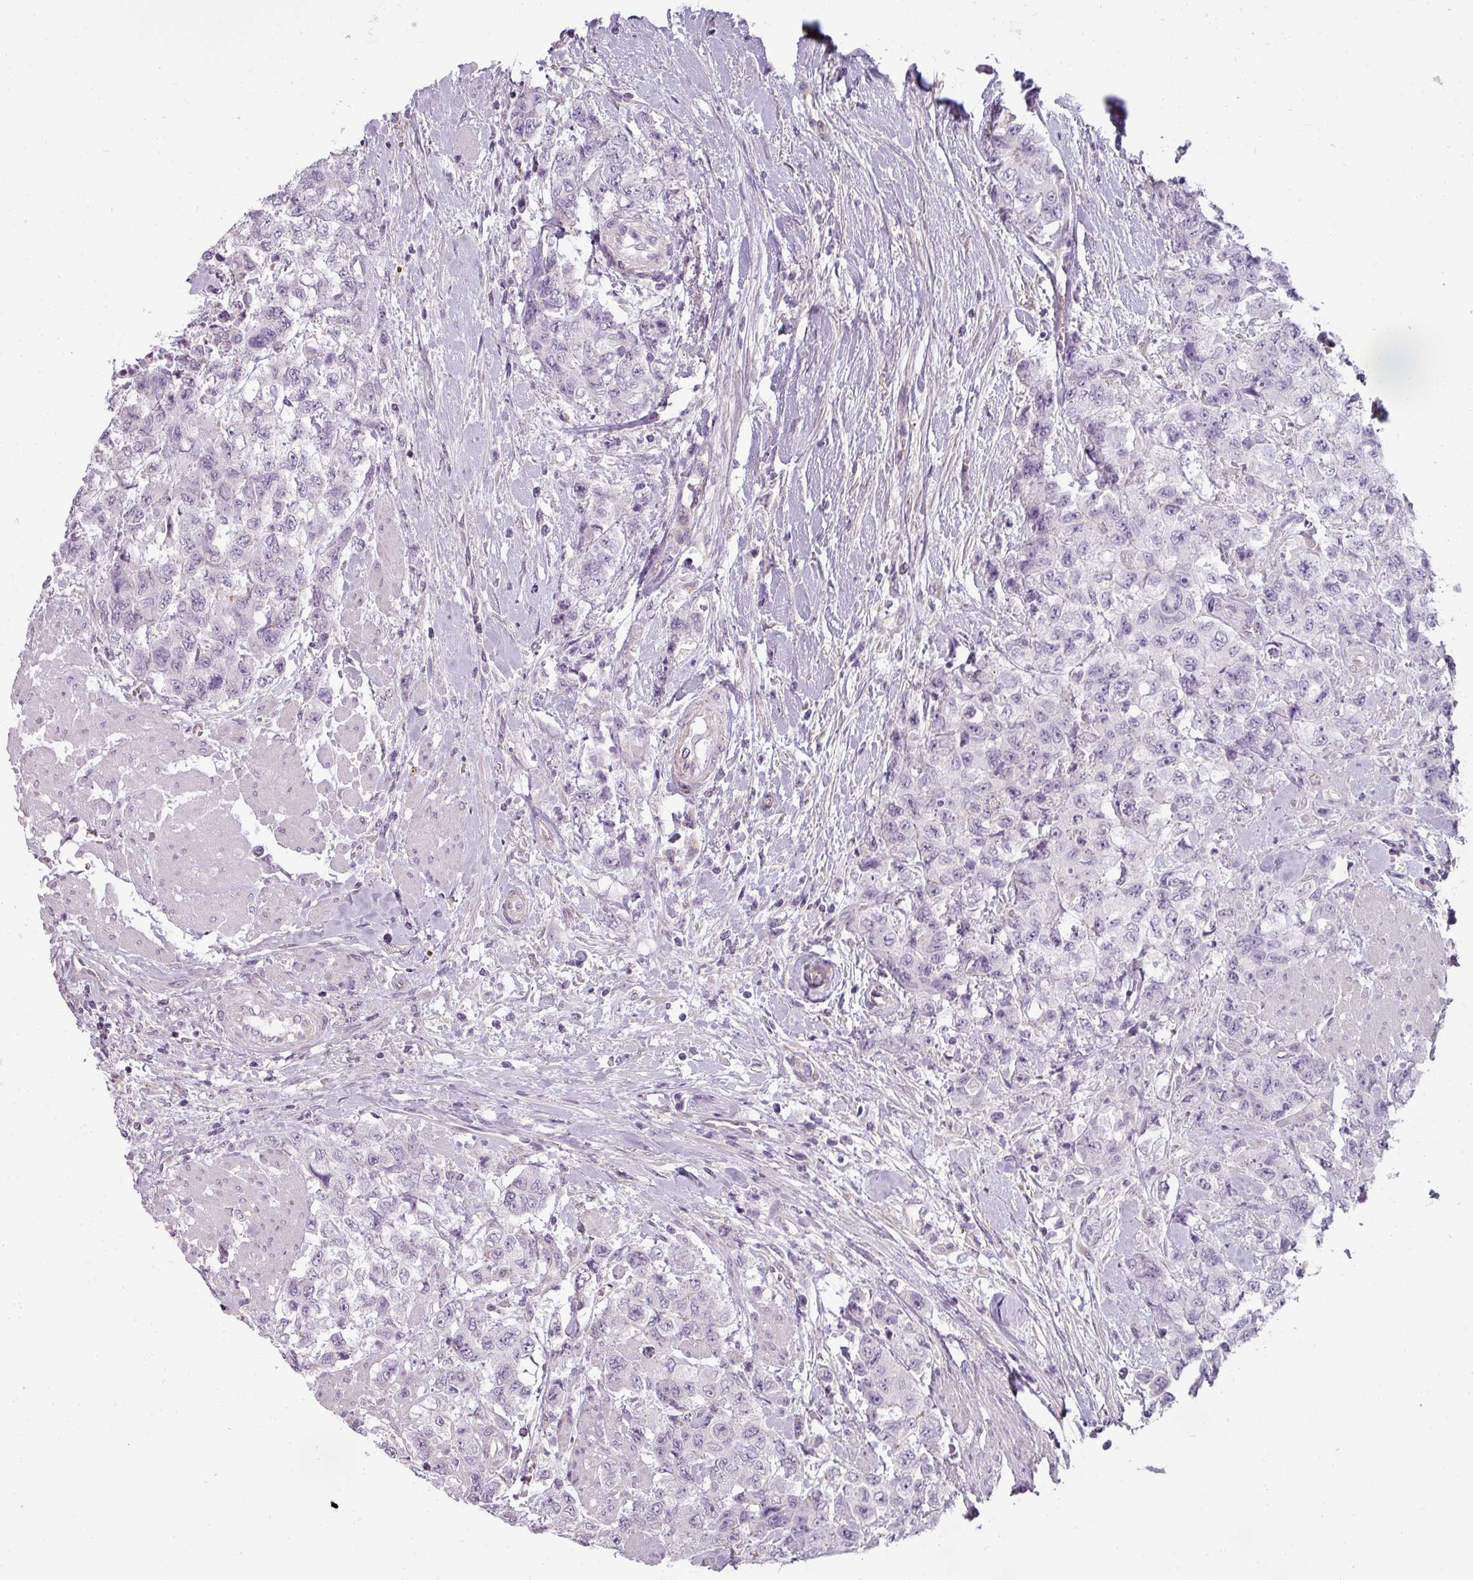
{"staining": {"intensity": "negative", "quantity": "none", "location": "none"}, "tissue": "urothelial cancer", "cell_type": "Tumor cells", "image_type": "cancer", "snomed": [{"axis": "morphology", "description": "Urothelial carcinoma, High grade"}, {"axis": "topography", "description": "Urinary bladder"}], "caption": "This is a image of immunohistochemistry staining of high-grade urothelial carcinoma, which shows no positivity in tumor cells.", "gene": "ASB1", "patient": {"sex": "female", "age": 78}}